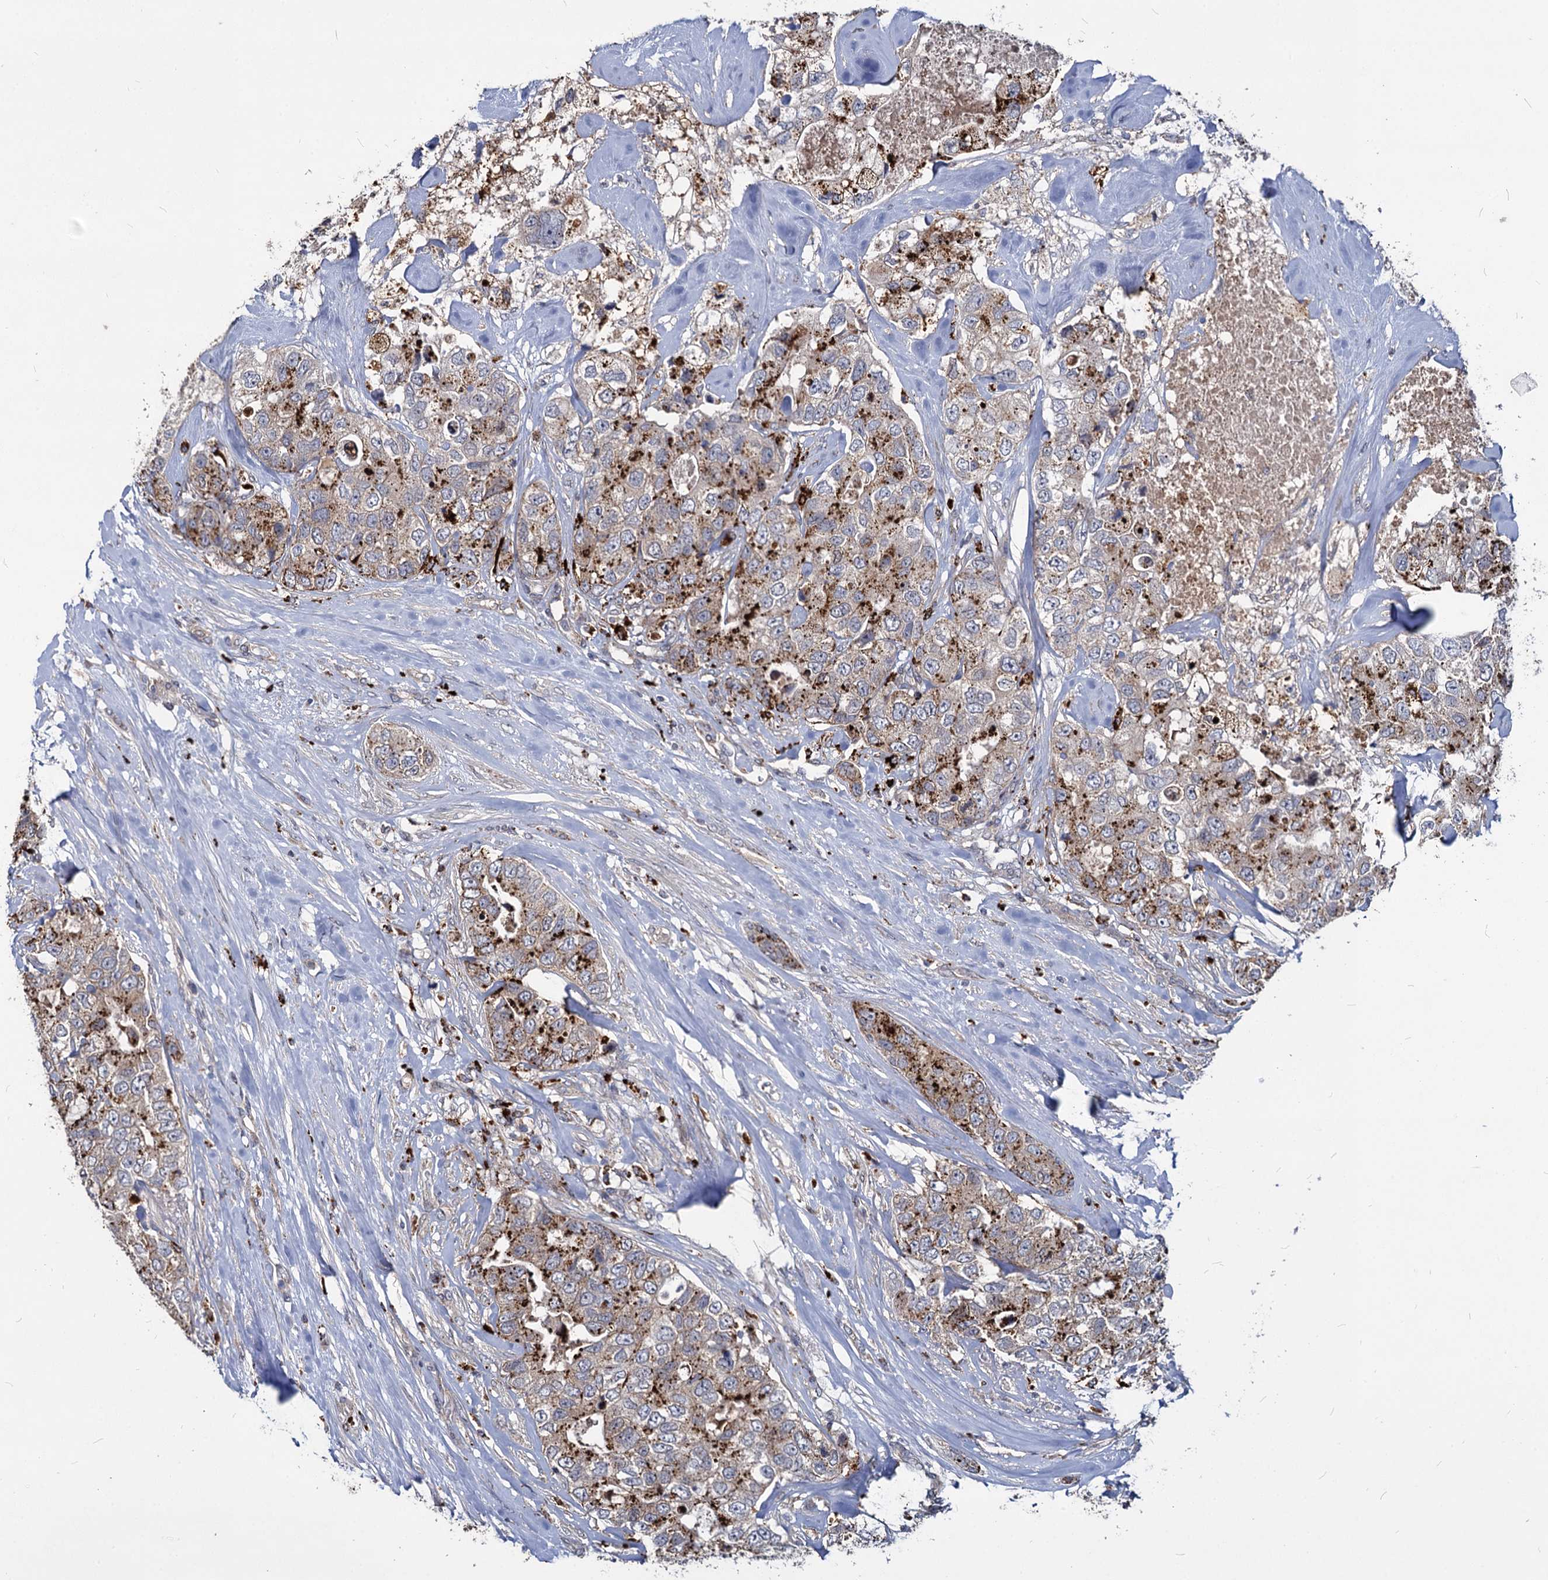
{"staining": {"intensity": "moderate", "quantity": "25%-75%", "location": "cytoplasmic/membranous"}, "tissue": "breast cancer", "cell_type": "Tumor cells", "image_type": "cancer", "snomed": [{"axis": "morphology", "description": "Duct carcinoma"}, {"axis": "topography", "description": "Breast"}], "caption": "This is a micrograph of immunohistochemistry staining of breast cancer, which shows moderate positivity in the cytoplasmic/membranous of tumor cells.", "gene": "C11orf86", "patient": {"sex": "female", "age": 62}}